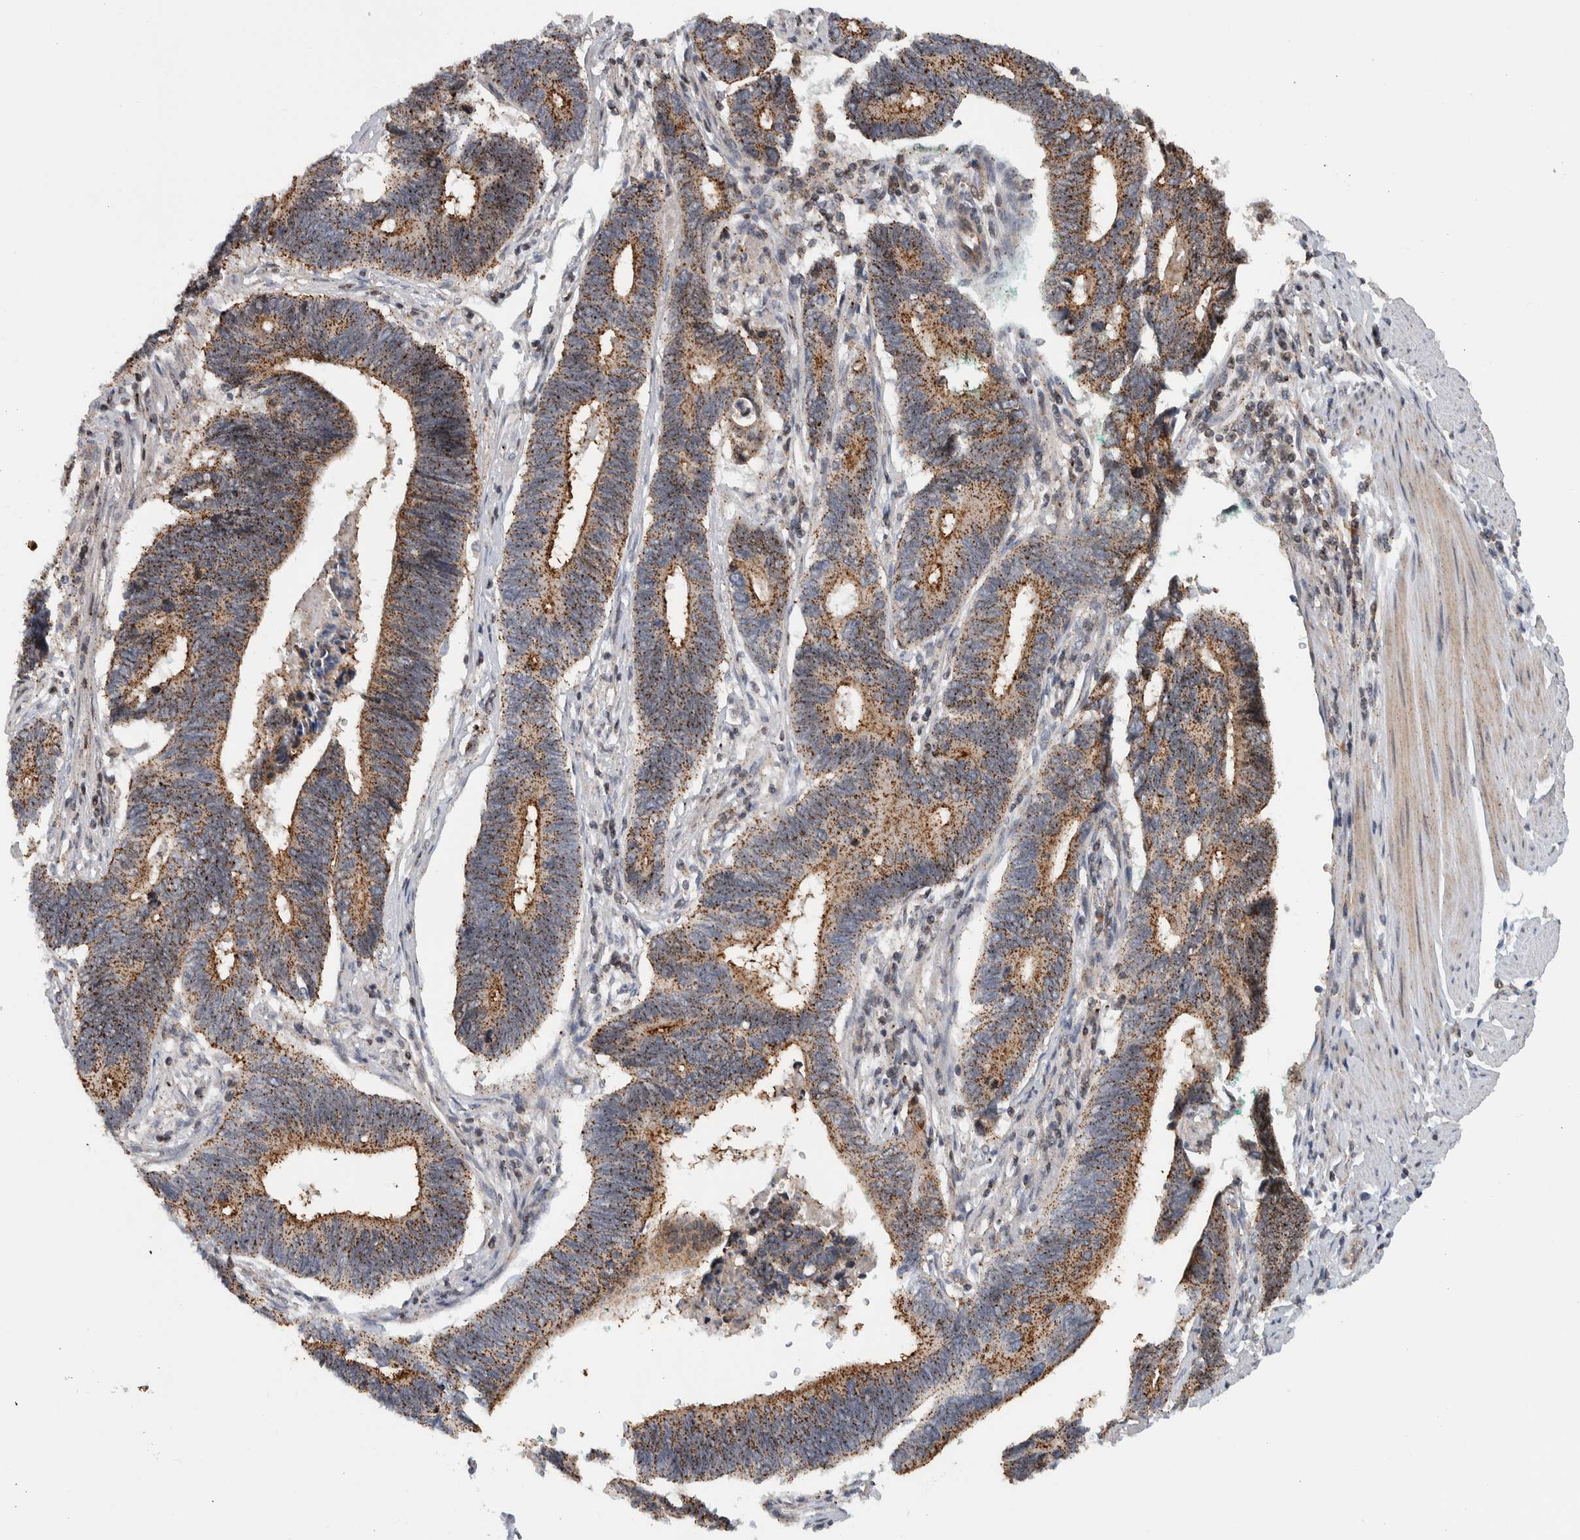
{"staining": {"intensity": "moderate", "quantity": ">75%", "location": "cytoplasmic/membranous"}, "tissue": "pancreatic cancer", "cell_type": "Tumor cells", "image_type": "cancer", "snomed": [{"axis": "morphology", "description": "Adenocarcinoma, NOS"}, {"axis": "topography", "description": "Pancreas"}], "caption": "Immunohistochemical staining of pancreatic cancer (adenocarcinoma) reveals medium levels of moderate cytoplasmic/membranous protein expression in approximately >75% of tumor cells. (DAB IHC with brightfield microscopy, high magnification).", "gene": "MSL1", "patient": {"sex": "female", "age": 70}}